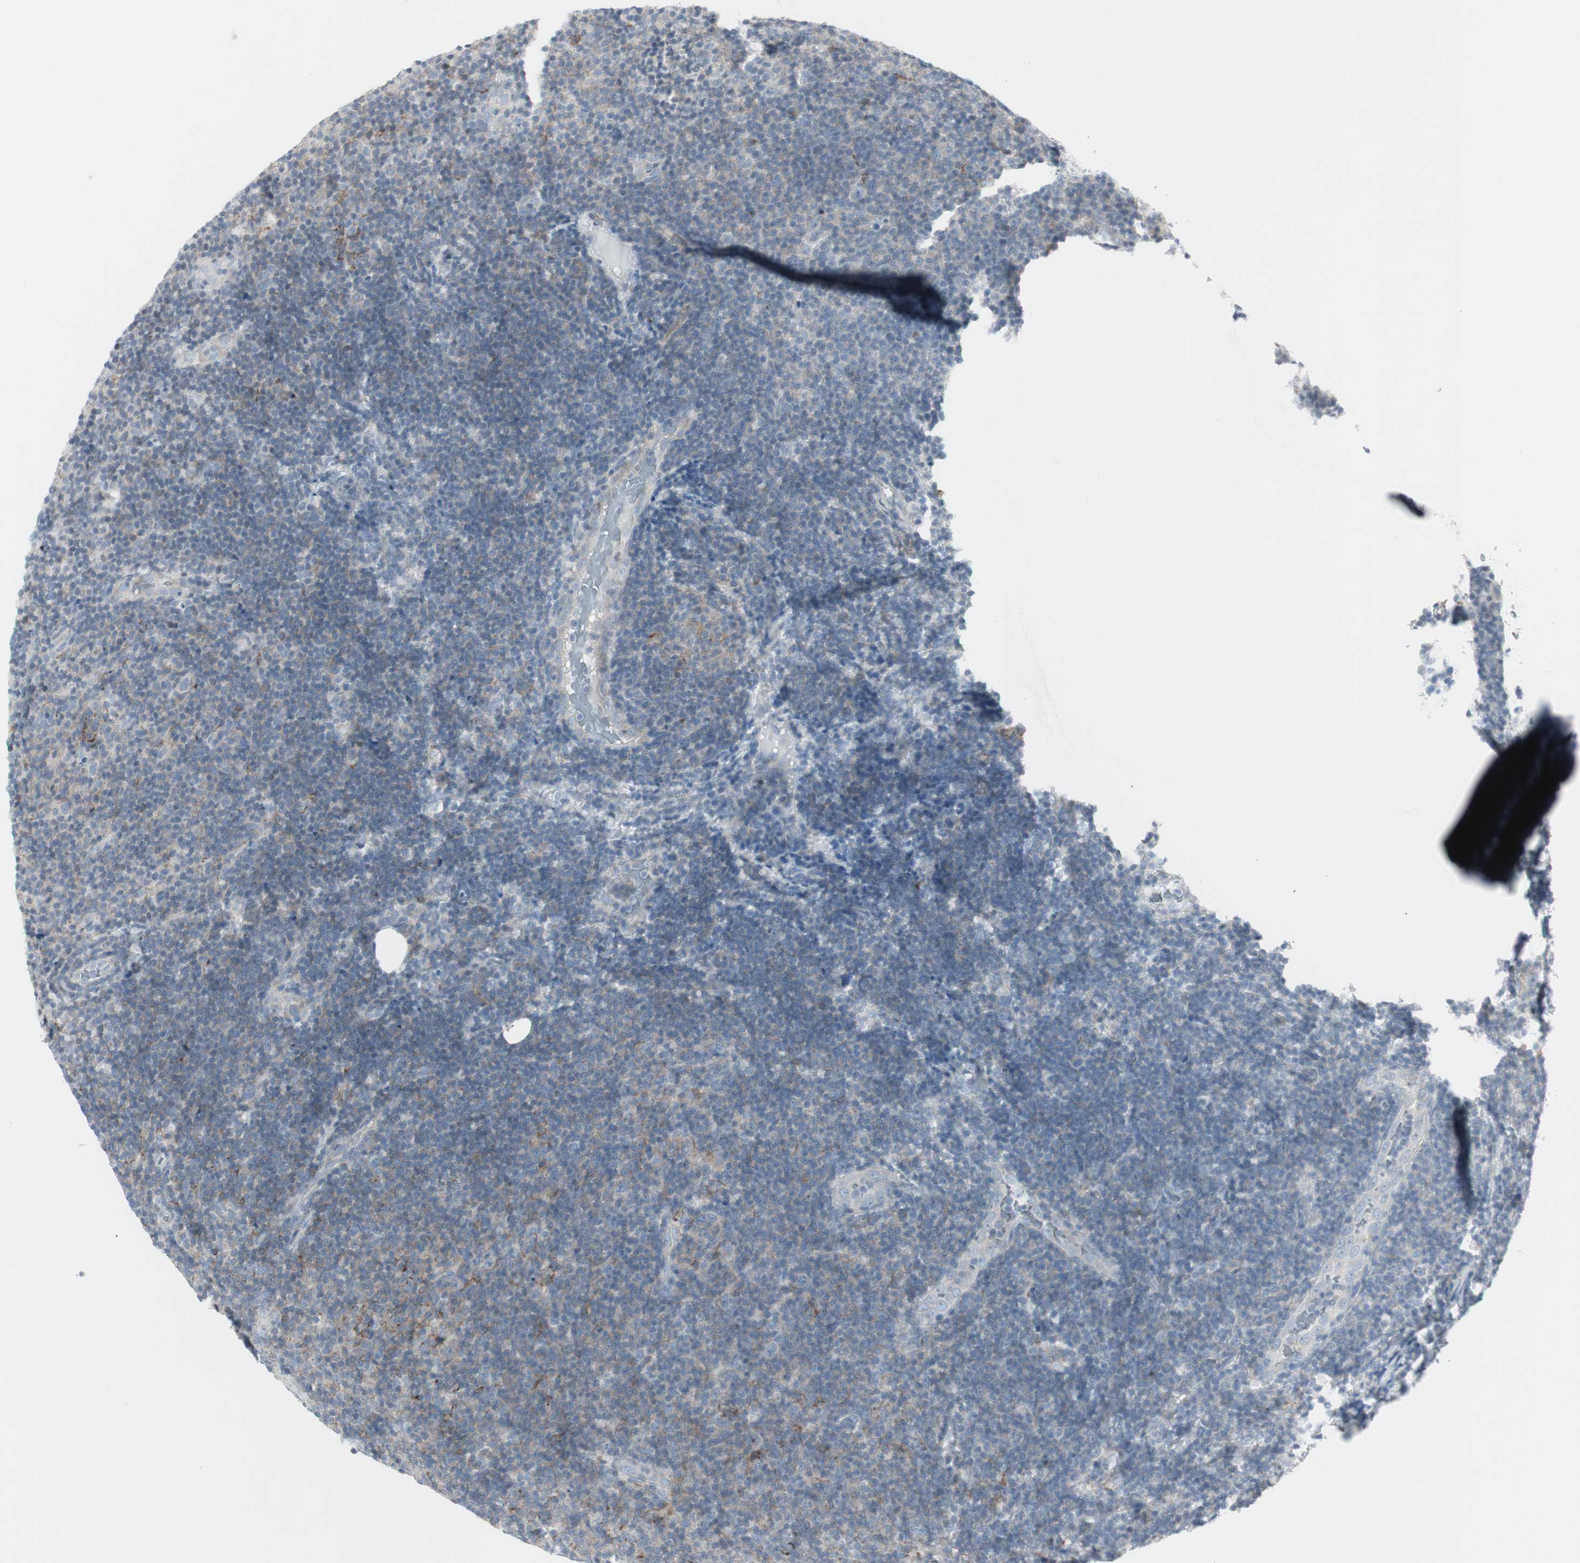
{"staining": {"intensity": "moderate", "quantity": "<25%", "location": "cytoplasmic/membranous"}, "tissue": "lymphoma", "cell_type": "Tumor cells", "image_type": "cancer", "snomed": [{"axis": "morphology", "description": "Malignant lymphoma, non-Hodgkin's type, Low grade"}, {"axis": "topography", "description": "Lymph node"}], "caption": "Lymphoma stained with a brown dye demonstrates moderate cytoplasmic/membranous positive positivity in approximately <25% of tumor cells.", "gene": "MAP4K4", "patient": {"sex": "male", "age": 83}}